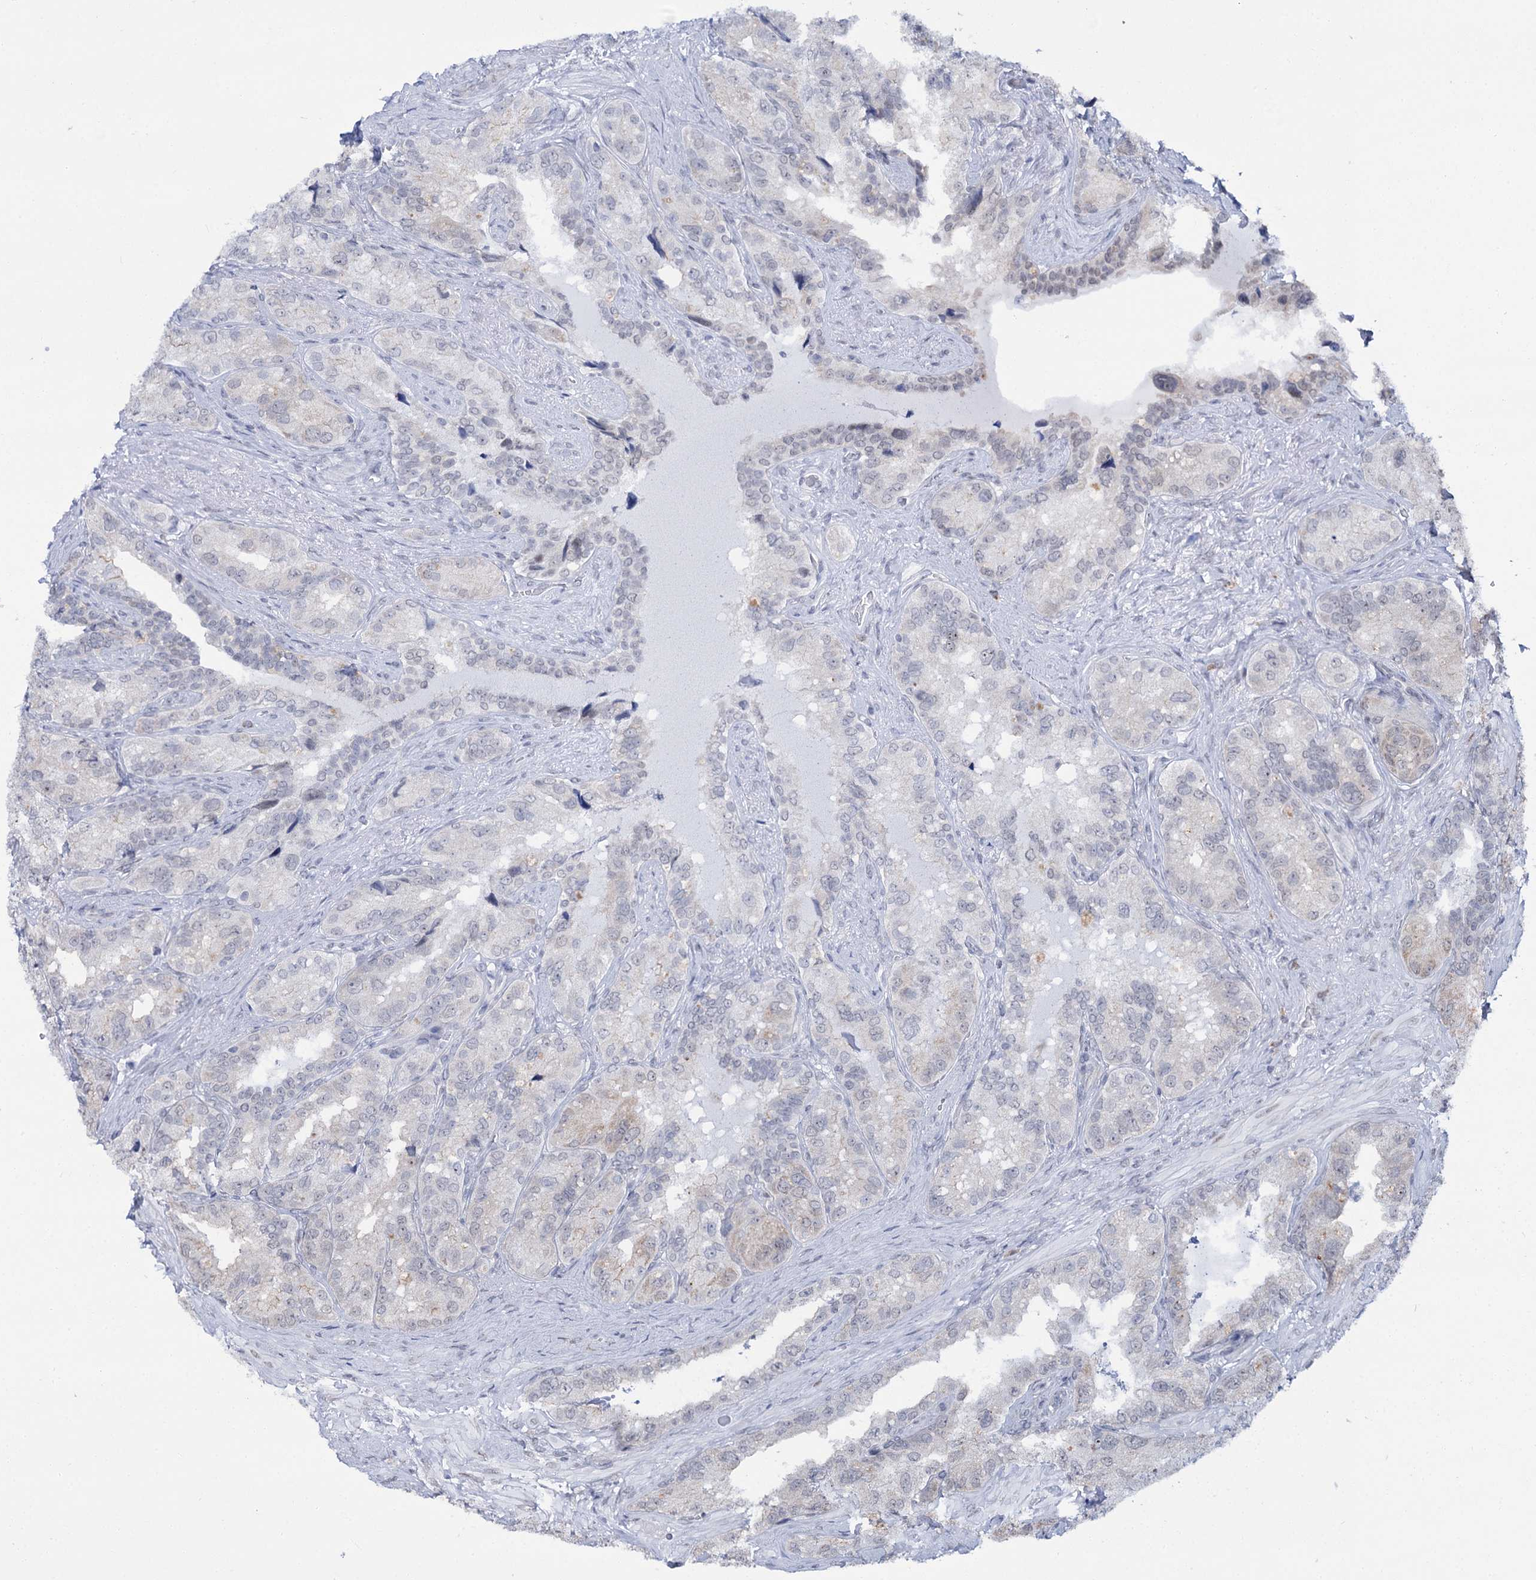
{"staining": {"intensity": "weak", "quantity": "25%-75%", "location": "nuclear"}, "tissue": "seminal vesicle", "cell_type": "Glandular cells", "image_type": "normal", "snomed": [{"axis": "morphology", "description": "Normal tissue, NOS"}, {"axis": "topography", "description": "Seminal veicle"}, {"axis": "topography", "description": "Peripheral nerve tissue"}], "caption": "A low amount of weak nuclear expression is appreciated in approximately 25%-75% of glandular cells in unremarkable seminal vesicle.", "gene": "SPATS2", "patient": {"sex": "male", "age": 67}}